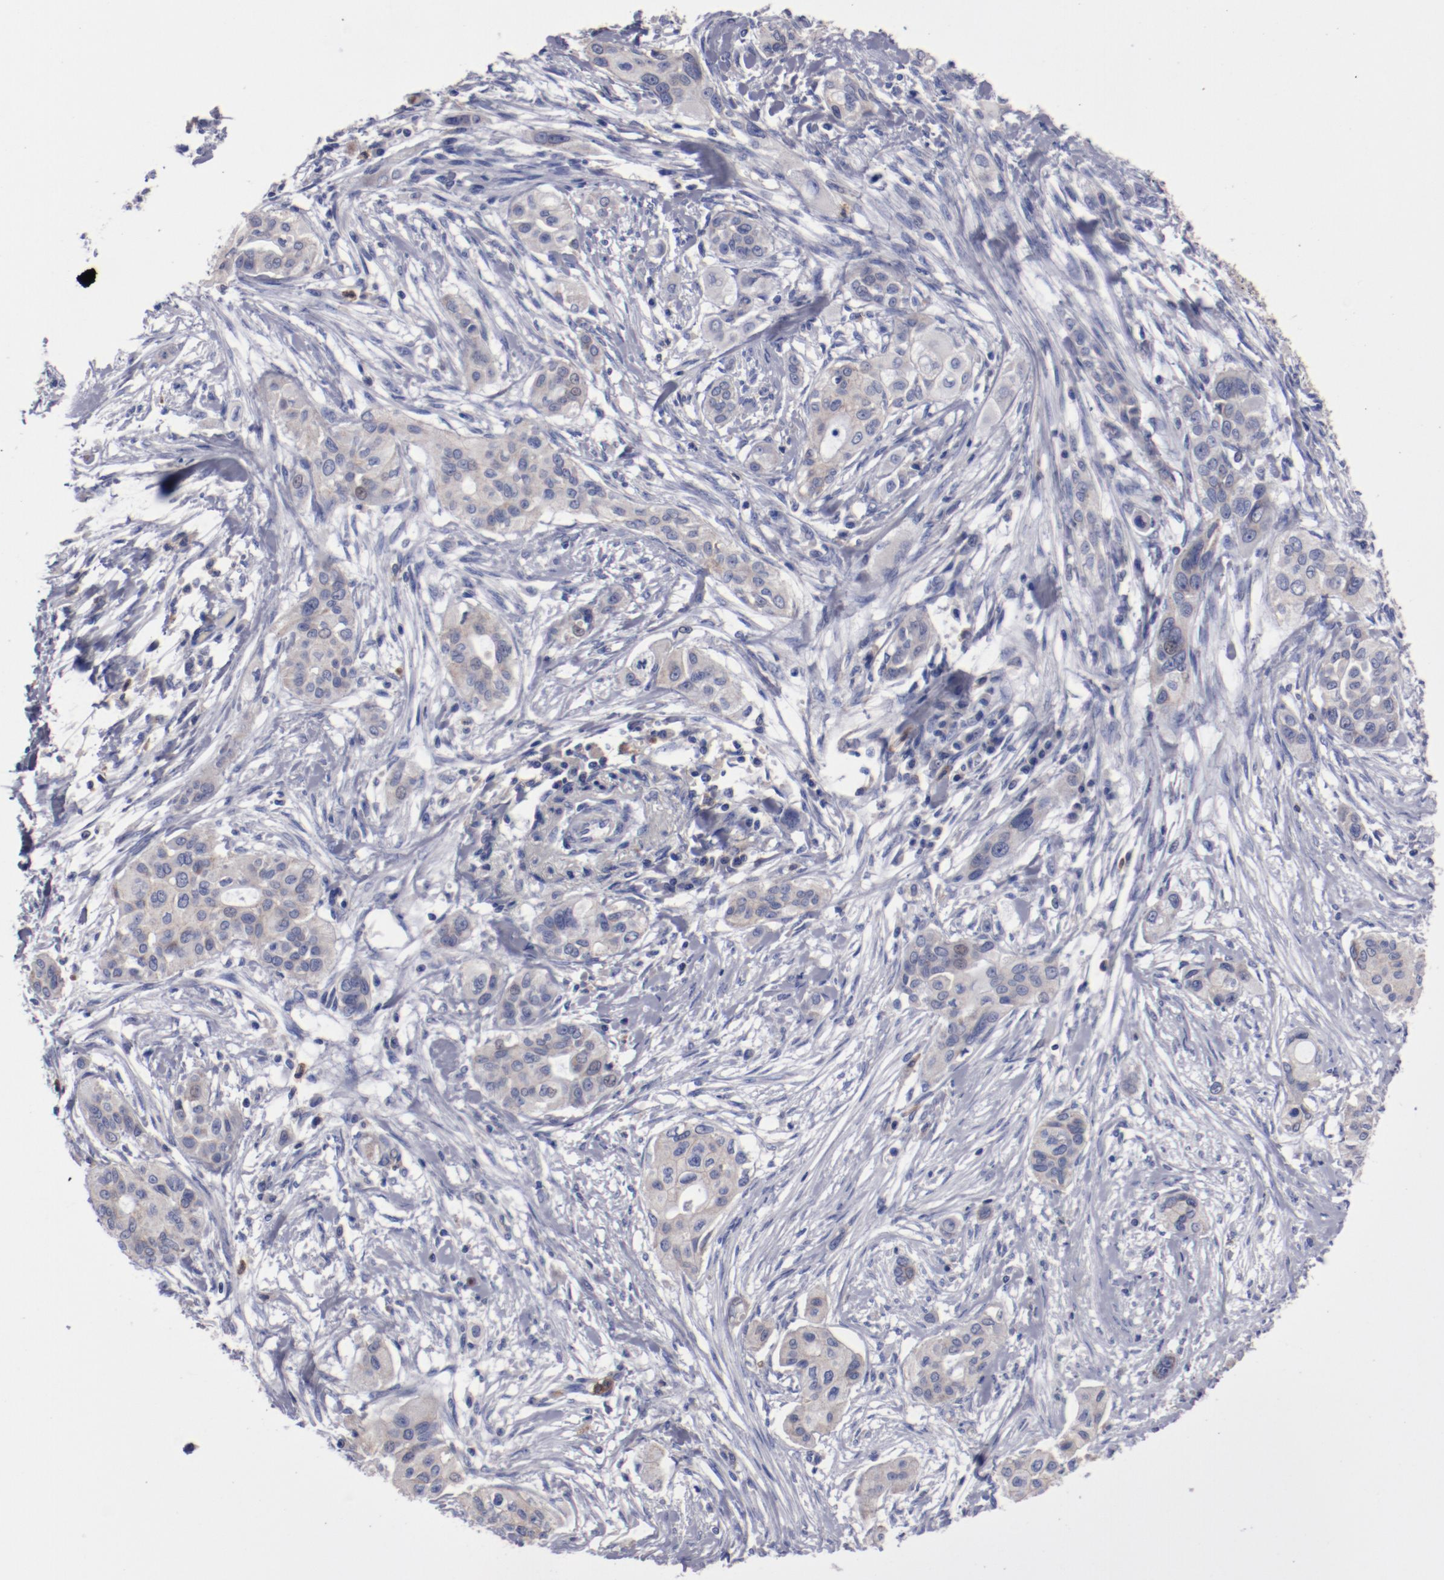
{"staining": {"intensity": "weak", "quantity": ">75%", "location": "cytoplasmic/membranous"}, "tissue": "pancreatic cancer", "cell_type": "Tumor cells", "image_type": "cancer", "snomed": [{"axis": "morphology", "description": "Adenocarcinoma, NOS"}, {"axis": "topography", "description": "Pancreas"}], "caption": "Immunohistochemical staining of human pancreatic cancer reveals low levels of weak cytoplasmic/membranous positivity in approximately >75% of tumor cells.", "gene": "FGR", "patient": {"sex": "female", "age": 60}}